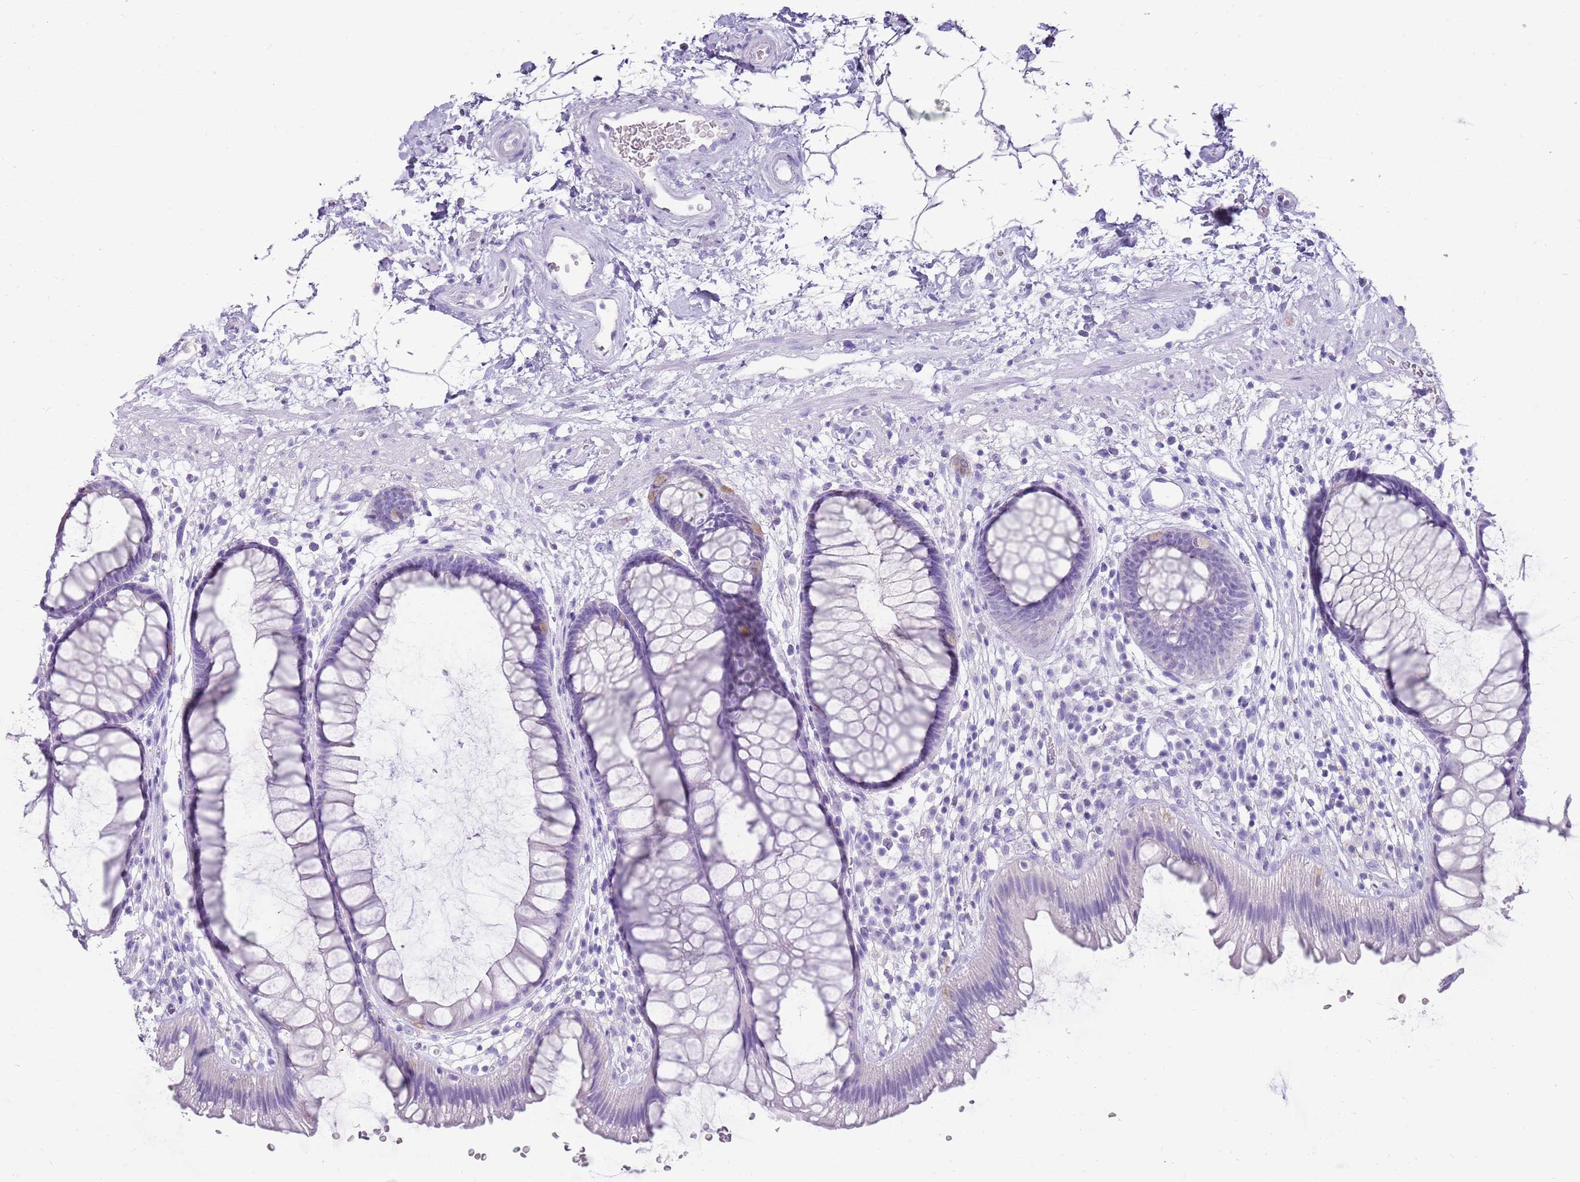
{"staining": {"intensity": "negative", "quantity": "none", "location": "none"}, "tissue": "rectum", "cell_type": "Glandular cells", "image_type": "normal", "snomed": [{"axis": "morphology", "description": "Normal tissue, NOS"}, {"axis": "topography", "description": "Rectum"}], "caption": "This micrograph is of normal rectum stained with IHC to label a protein in brown with the nuclei are counter-stained blue. There is no staining in glandular cells.", "gene": "ENSG00000271254", "patient": {"sex": "male", "age": 51}}